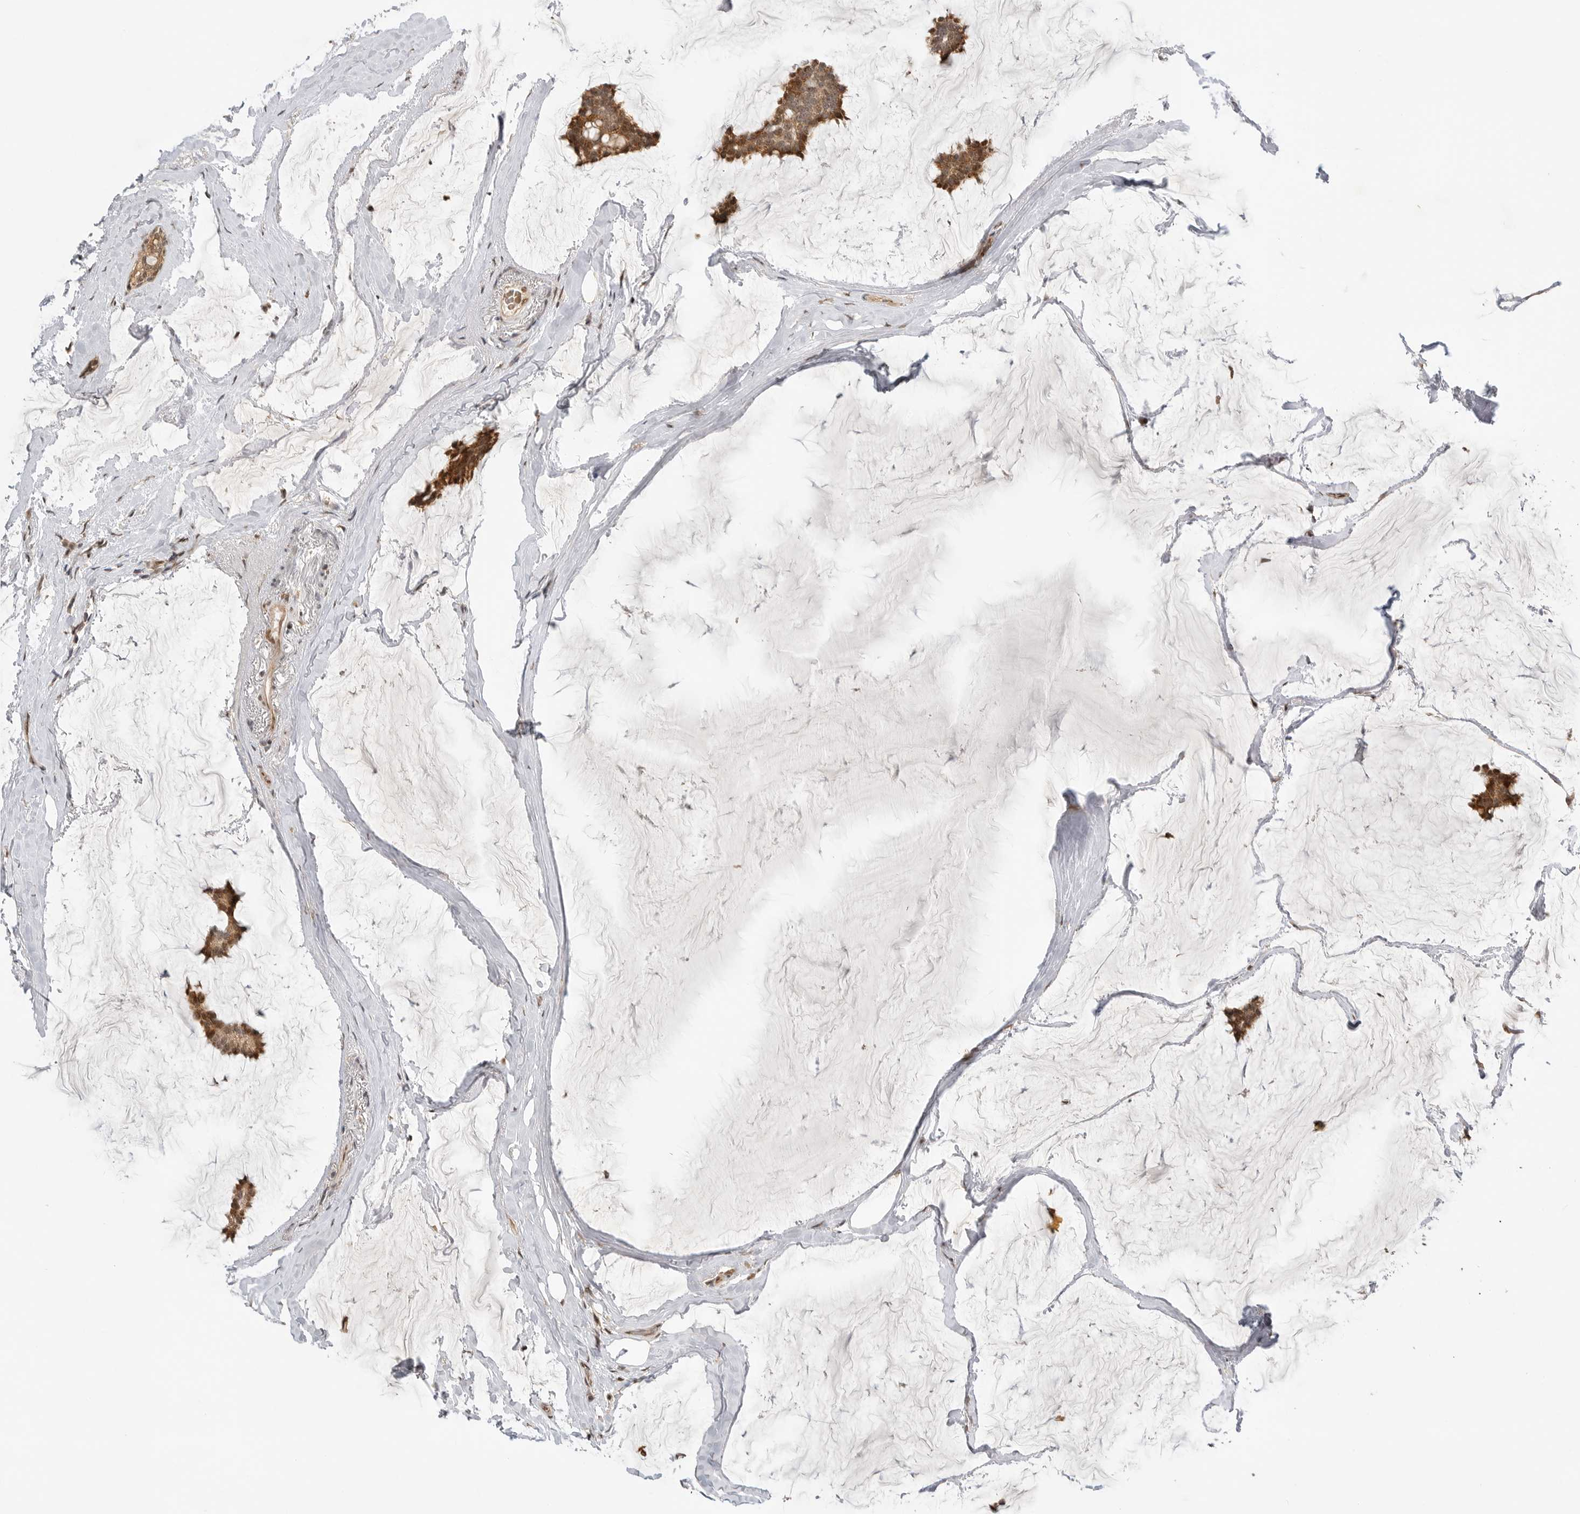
{"staining": {"intensity": "moderate", "quantity": ">75%", "location": "cytoplasmic/membranous"}, "tissue": "breast cancer", "cell_type": "Tumor cells", "image_type": "cancer", "snomed": [{"axis": "morphology", "description": "Duct carcinoma"}, {"axis": "topography", "description": "Breast"}], "caption": "There is medium levels of moderate cytoplasmic/membranous staining in tumor cells of breast cancer (infiltrating ductal carcinoma), as demonstrated by immunohistochemical staining (brown color).", "gene": "ALKAL1", "patient": {"sex": "female", "age": 93}}